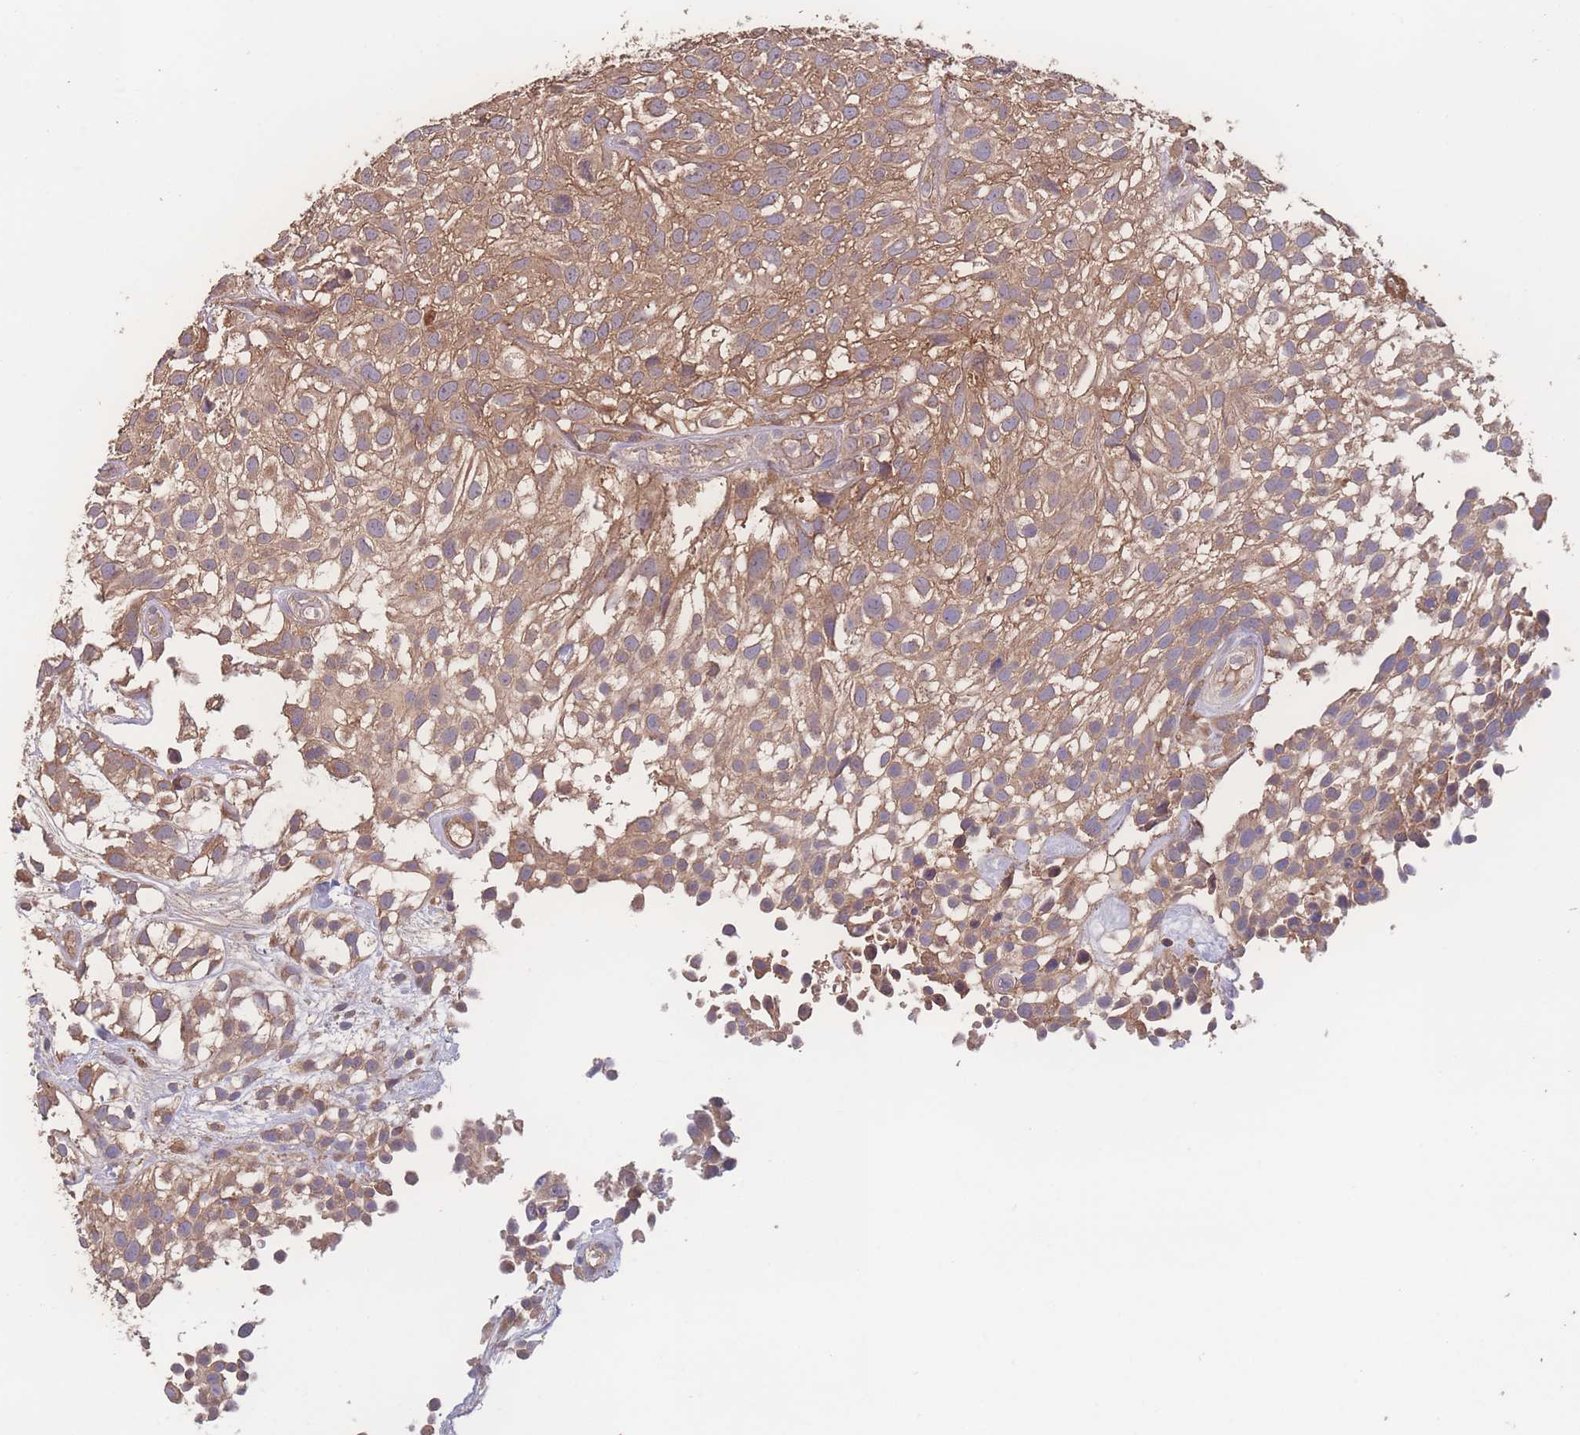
{"staining": {"intensity": "moderate", "quantity": ">75%", "location": "cytoplasmic/membranous"}, "tissue": "urothelial cancer", "cell_type": "Tumor cells", "image_type": "cancer", "snomed": [{"axis": "morphology", "description": "Urothelial carcinoma, High grade"}, {"axis": "topography", "description": "Urinary bladder"}], "caption": "The image exhibits immunohistochemical staining of high-grade urothelial carcinoma. There is moderate cytoplasmic/membranous staining is identified in about >75% of tumor cells. (DAB (3,3'-diaminobenzidine) IHC with brightfield microscopy, high magnification).", "gene": "ATXN10", "patient": {"sex": "male", "age": 56}}